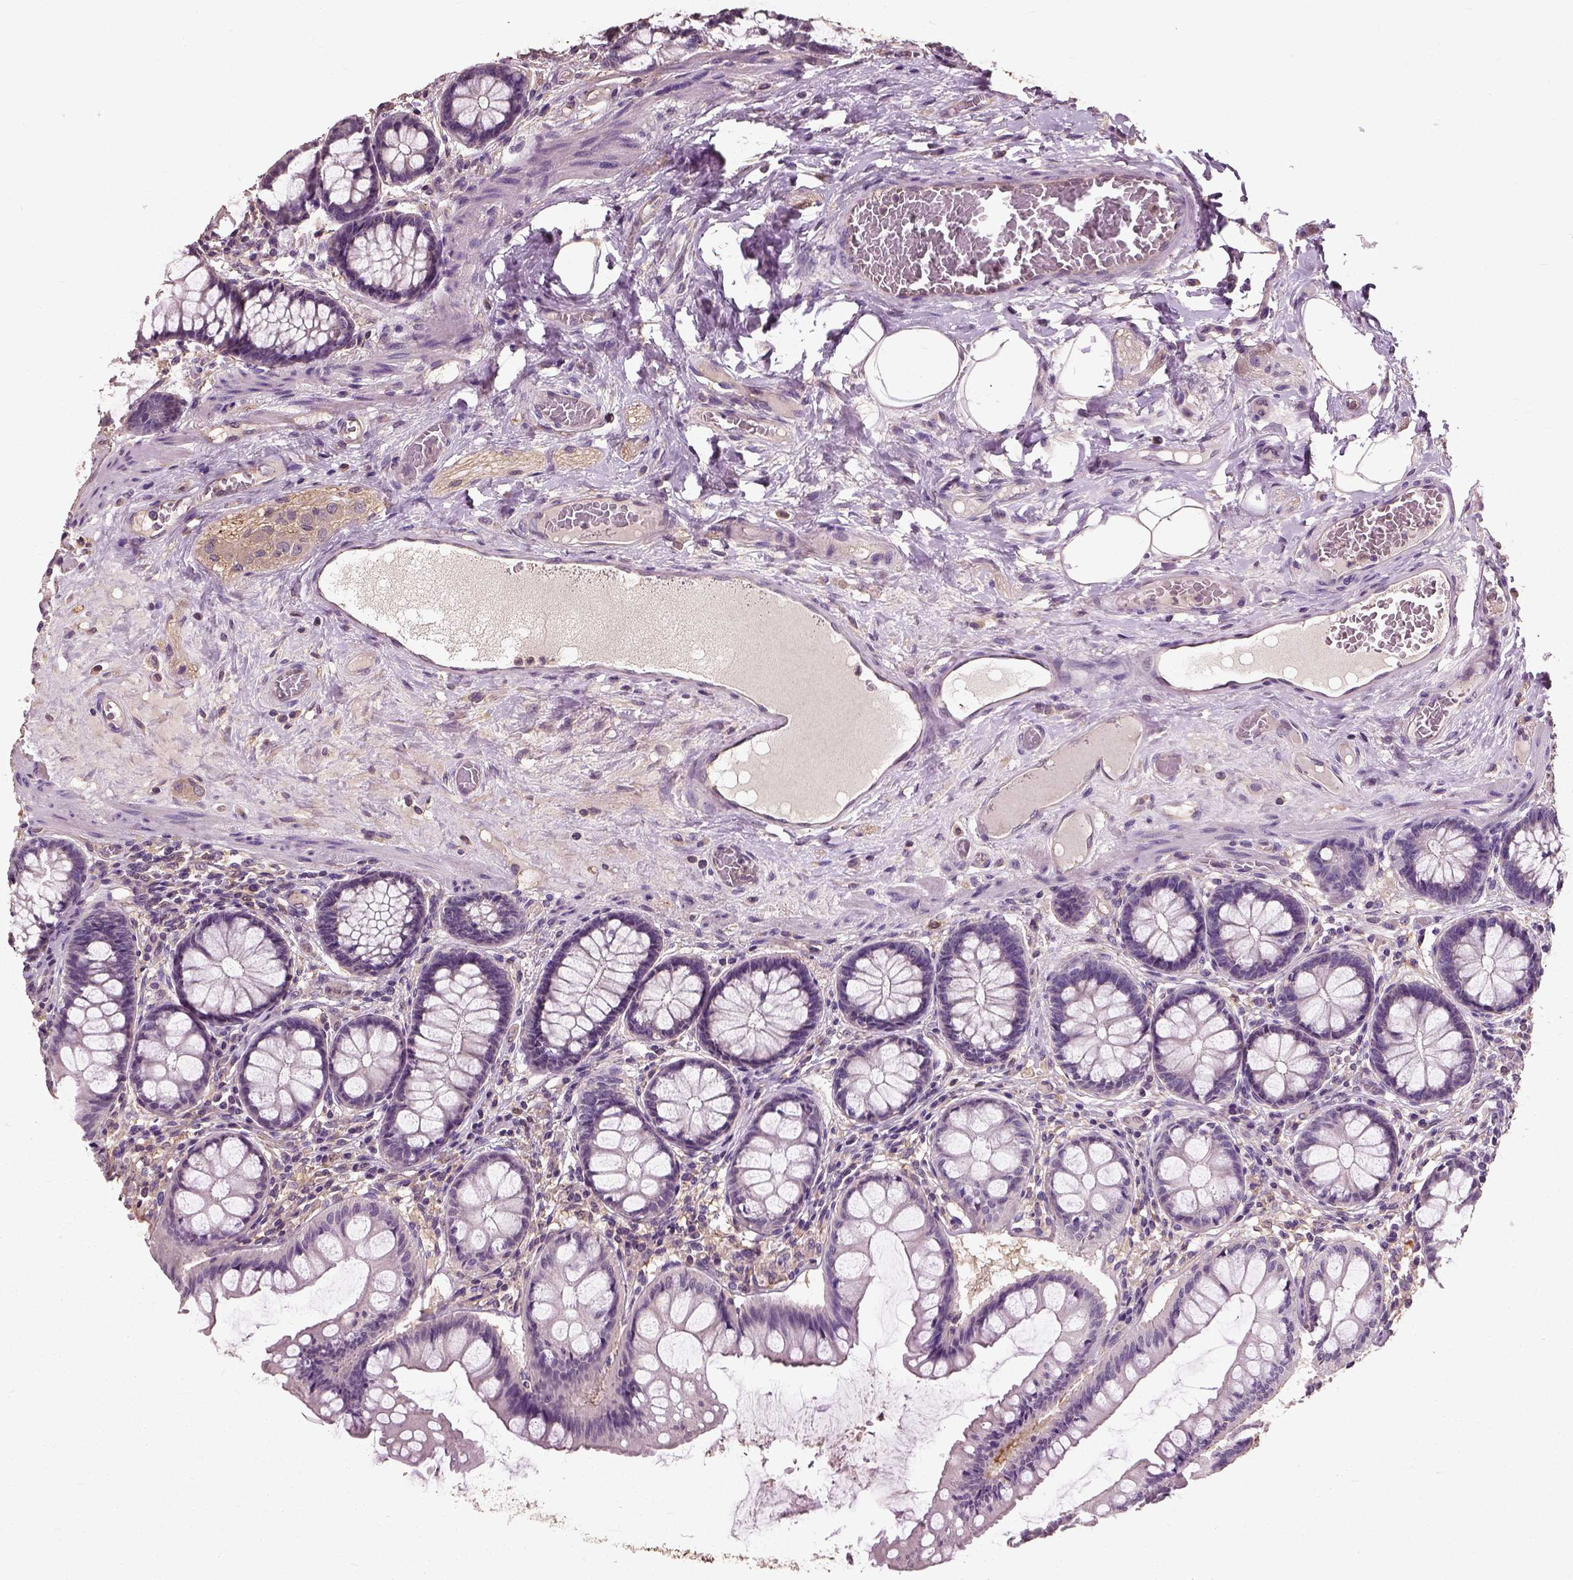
{"staining": {"intensity": "negative", "quantity": "none", "location": "none"}, "tissue": "colon", "cell_type": "Endothelial cells", "image_type": "normal", "snomed": [{"axis": "morphology", "description": "Normal tissue, NOS"}, {"axis": "topography", "description": "Colon"}], "caption": "Immunohistochemical staining of unremarkable human colon demonstrates no significant expression in endothelial cells.", "gene": "PEA15", "patient": {"sex": "female", "age": 65}}